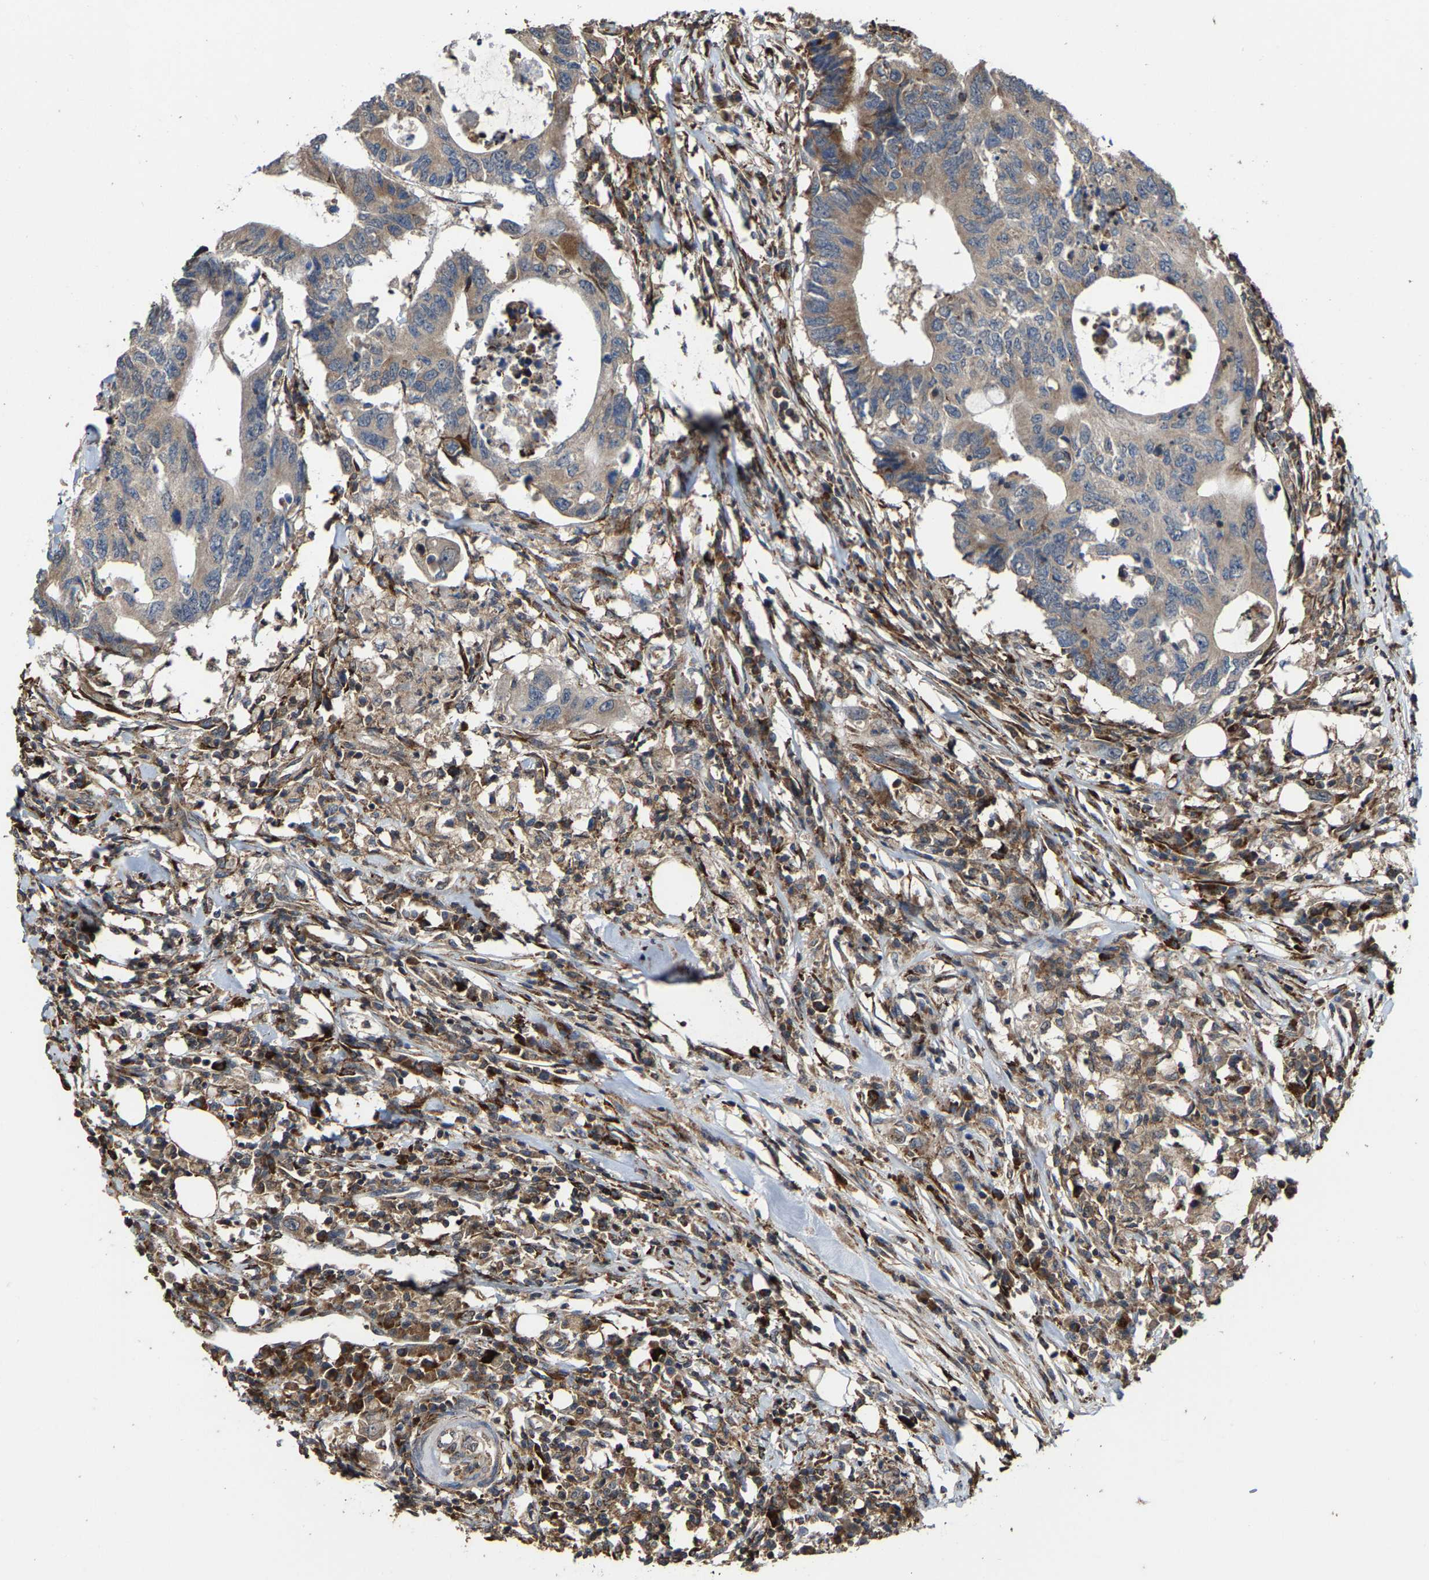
{"staining": {"intensity": "moderate", "quantity": ">75%", "location": "cytoplasmic/membranous"}, "tissue": "colorectal cancer", "cell_type": "Tumor cells", "image_type": "cancer", "snomed": [{"axis": "morphology", "description": "Adenocarcinoma, NOS"}, {"axis": "topography", "description": "Colon"}], "caption": "Colorectal cancer stained with DAB immunohistochemistry (IHC) shows medium levels of moderate cytoplasmic/membranous staining in approximately >75% of tumor cells.", "gene": "FGD3", "patient": {"sex": "male", "age": 71}}